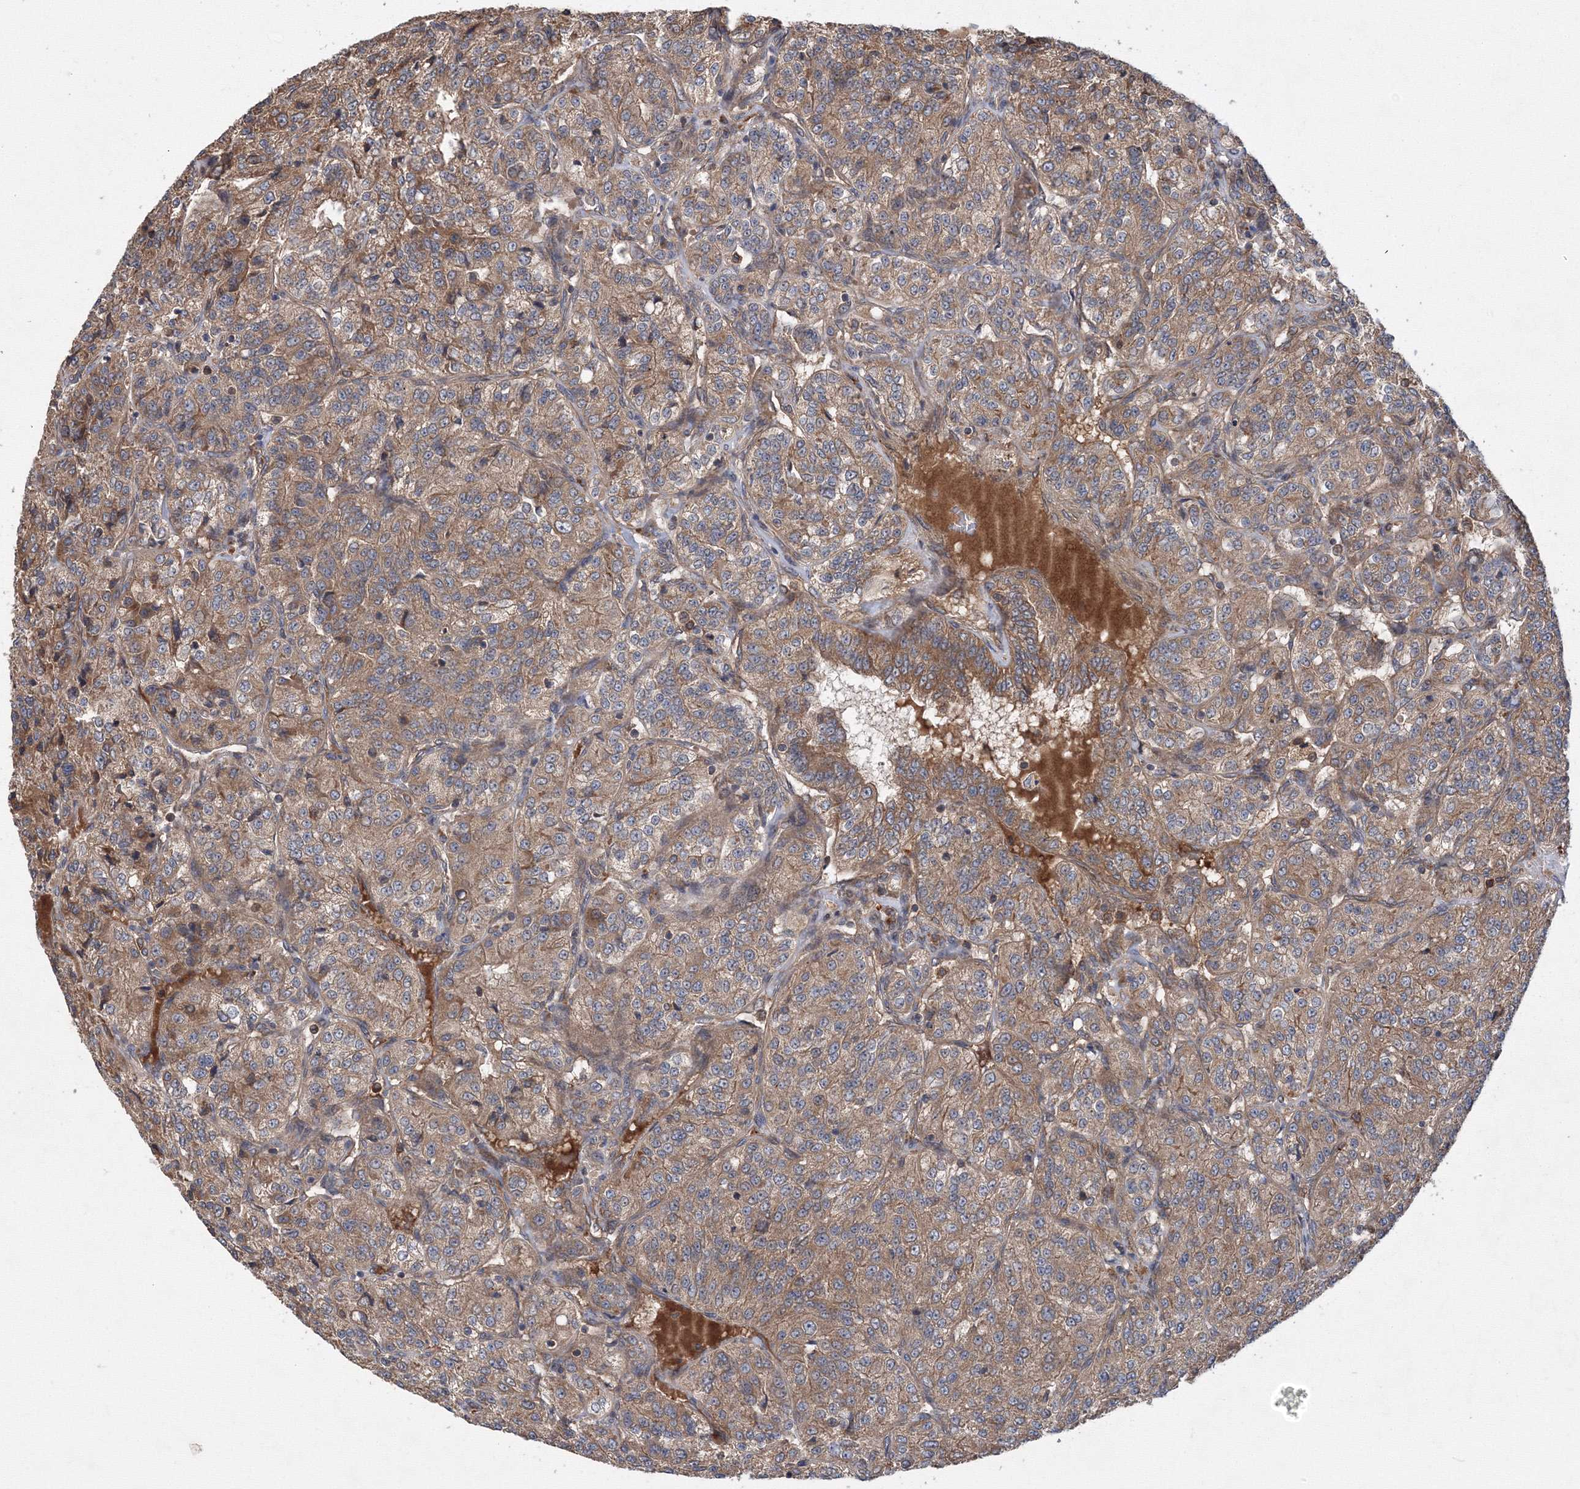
{"staining": {"intensity": "moderate", "quantity": ">75%", "location": "cytoplasmic/membranous"}, "tissue": "renal cancer", "cell_type": "Tumor cells", "image_type": "cancer", "snomed": [{"axis": "morphology", "description": "Adenocarcinoma, NOS"}, {"axis": "topography", "description": "Kidney"}], "caption": "Moderate cytoplasmic/membranous protein positivity is appreciated in approximately >75% of tumor cells in renal cancer (adenocarcinoma). The staining is performed using DAB brown chromogen to label protein expression. The nuclei are counter-stained blue using hematoxylin.", "gene": "ATG3", "patient": {"sex": "female", "age": 63}}